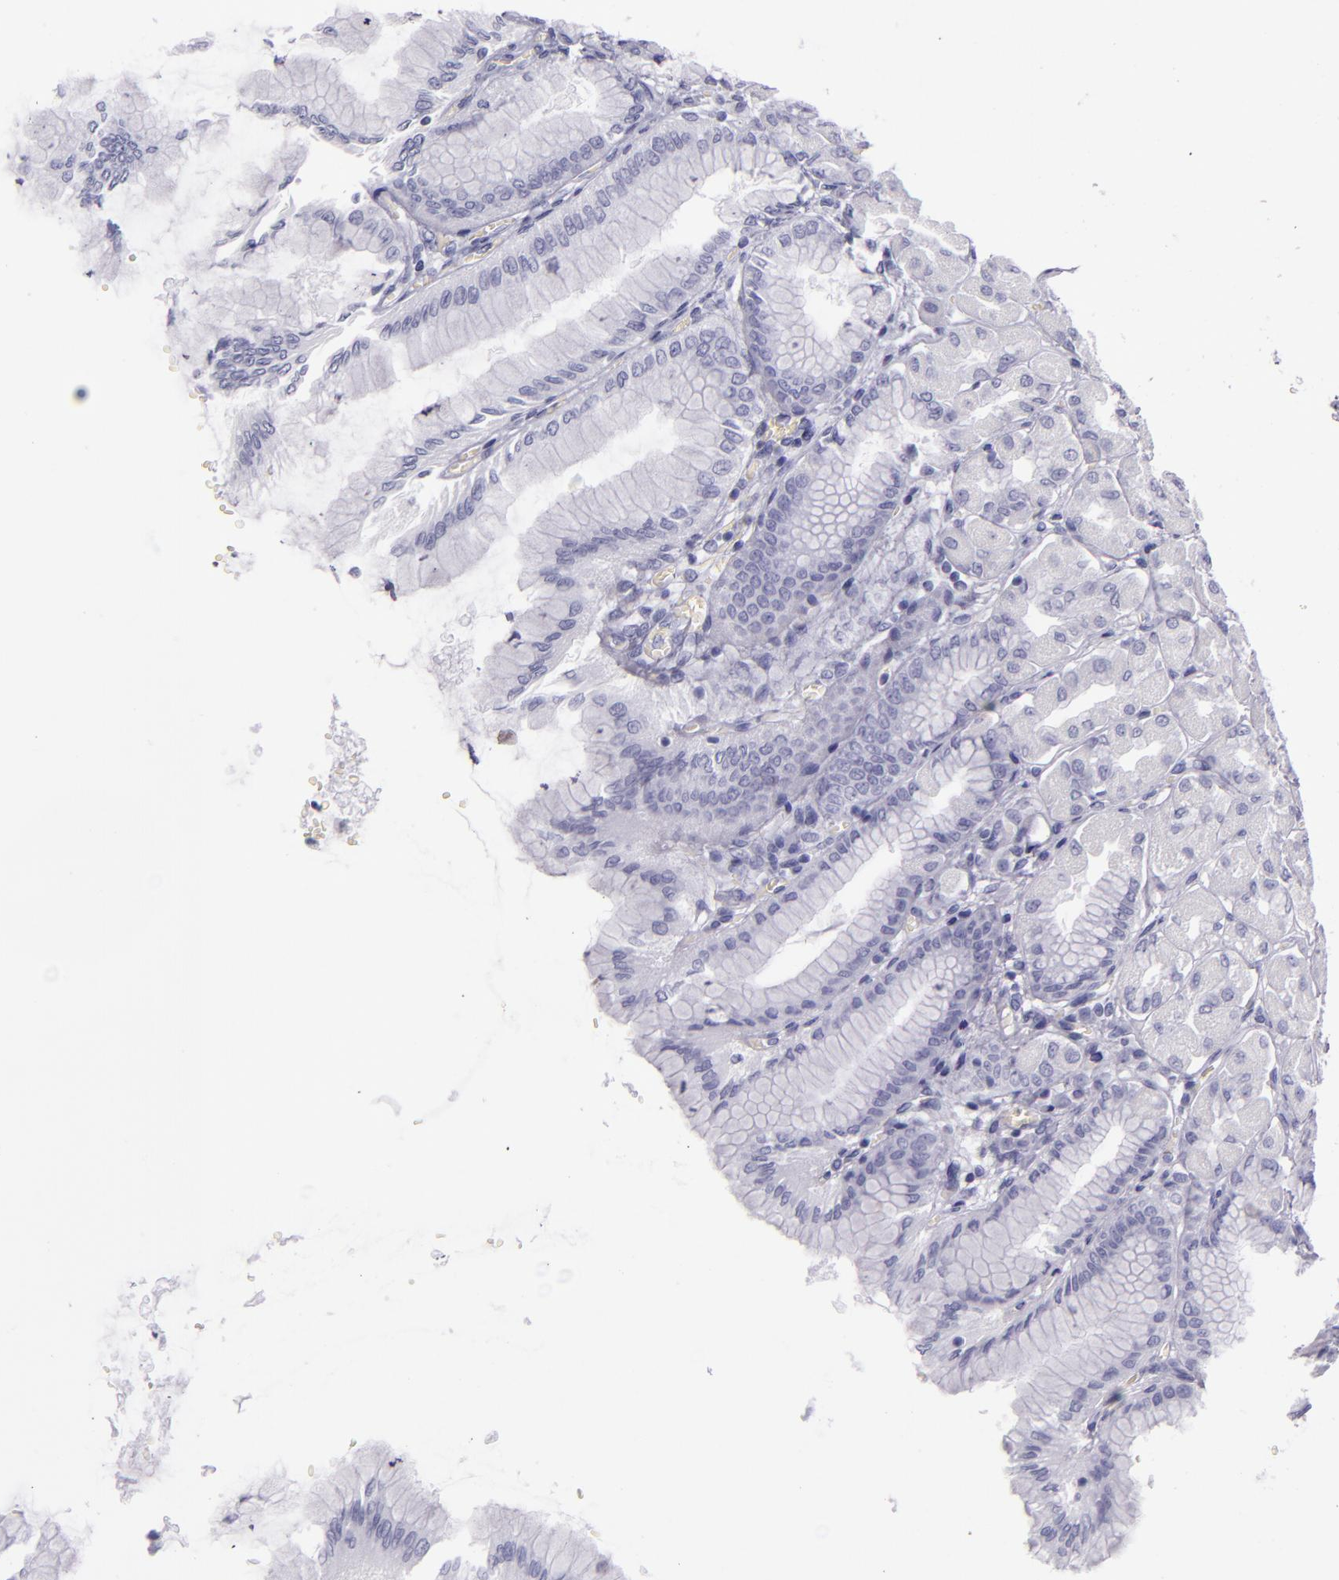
{"staining": {"intensity": "negative", "quantity": "none", "location": "none"}, "tissue": "stomach", "cell_type": "Glandular cells", "image_type": "normal", "snomed": [{"axis": "morphology", "description": "Normal tissue, NOS"}, {"axis": "topography", "description": "Stomach, upper"}], "caption": "The histopathology image reveals no significant expression in glandular cells of stomach. (Immunohistochemistry (ihc), brightfield microscopy, high magnification).", "gene": "CR2", "patient": {"sex": "female", "age": 56}}